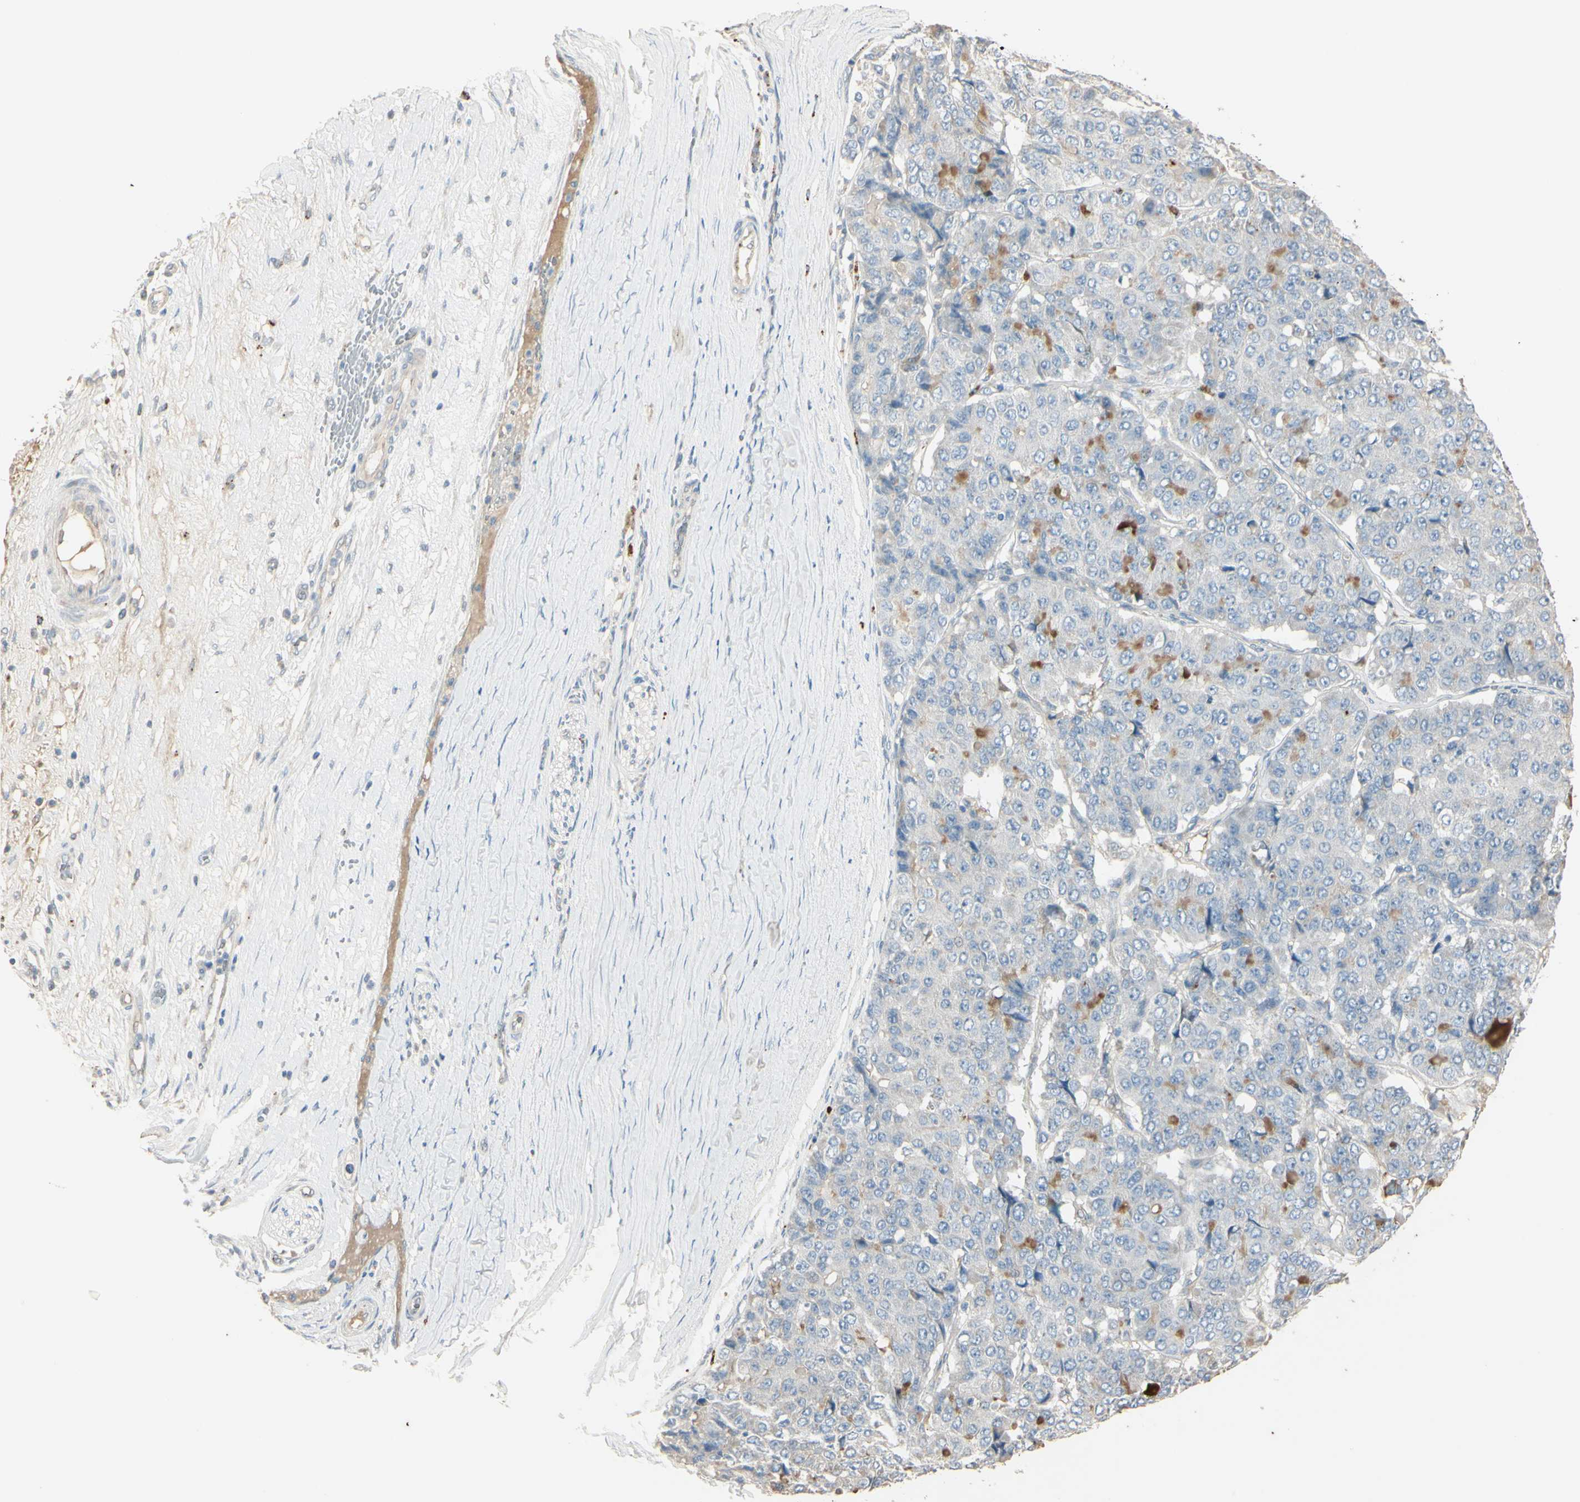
{"staining": {"intensity": "weak", "quantity": "25%-75%", "location": "cytoplasmic/membranous"}, "tissue": "pancreatic cancer", "cell_type": "Tumor cells", "image_type": "cancer", "snomed": [{"axis": "morphology", "description": "Adenocarcinoma, NOS"}, {"axis": "topography", "description": "Pancreas"}], "caption": "The micrograph shows a brown stain indicating the presence of a protein in the cytoplasmic/membranous of tumor cells in adenocarcinoma (pancreatic). The staining is performed using DAB brown chromogen to label protein expression. The nuclei are counter-stained blue using hematoxylin.", "gene": "ANGPTL1", "patient": {"sex": "male", "age": 50}}